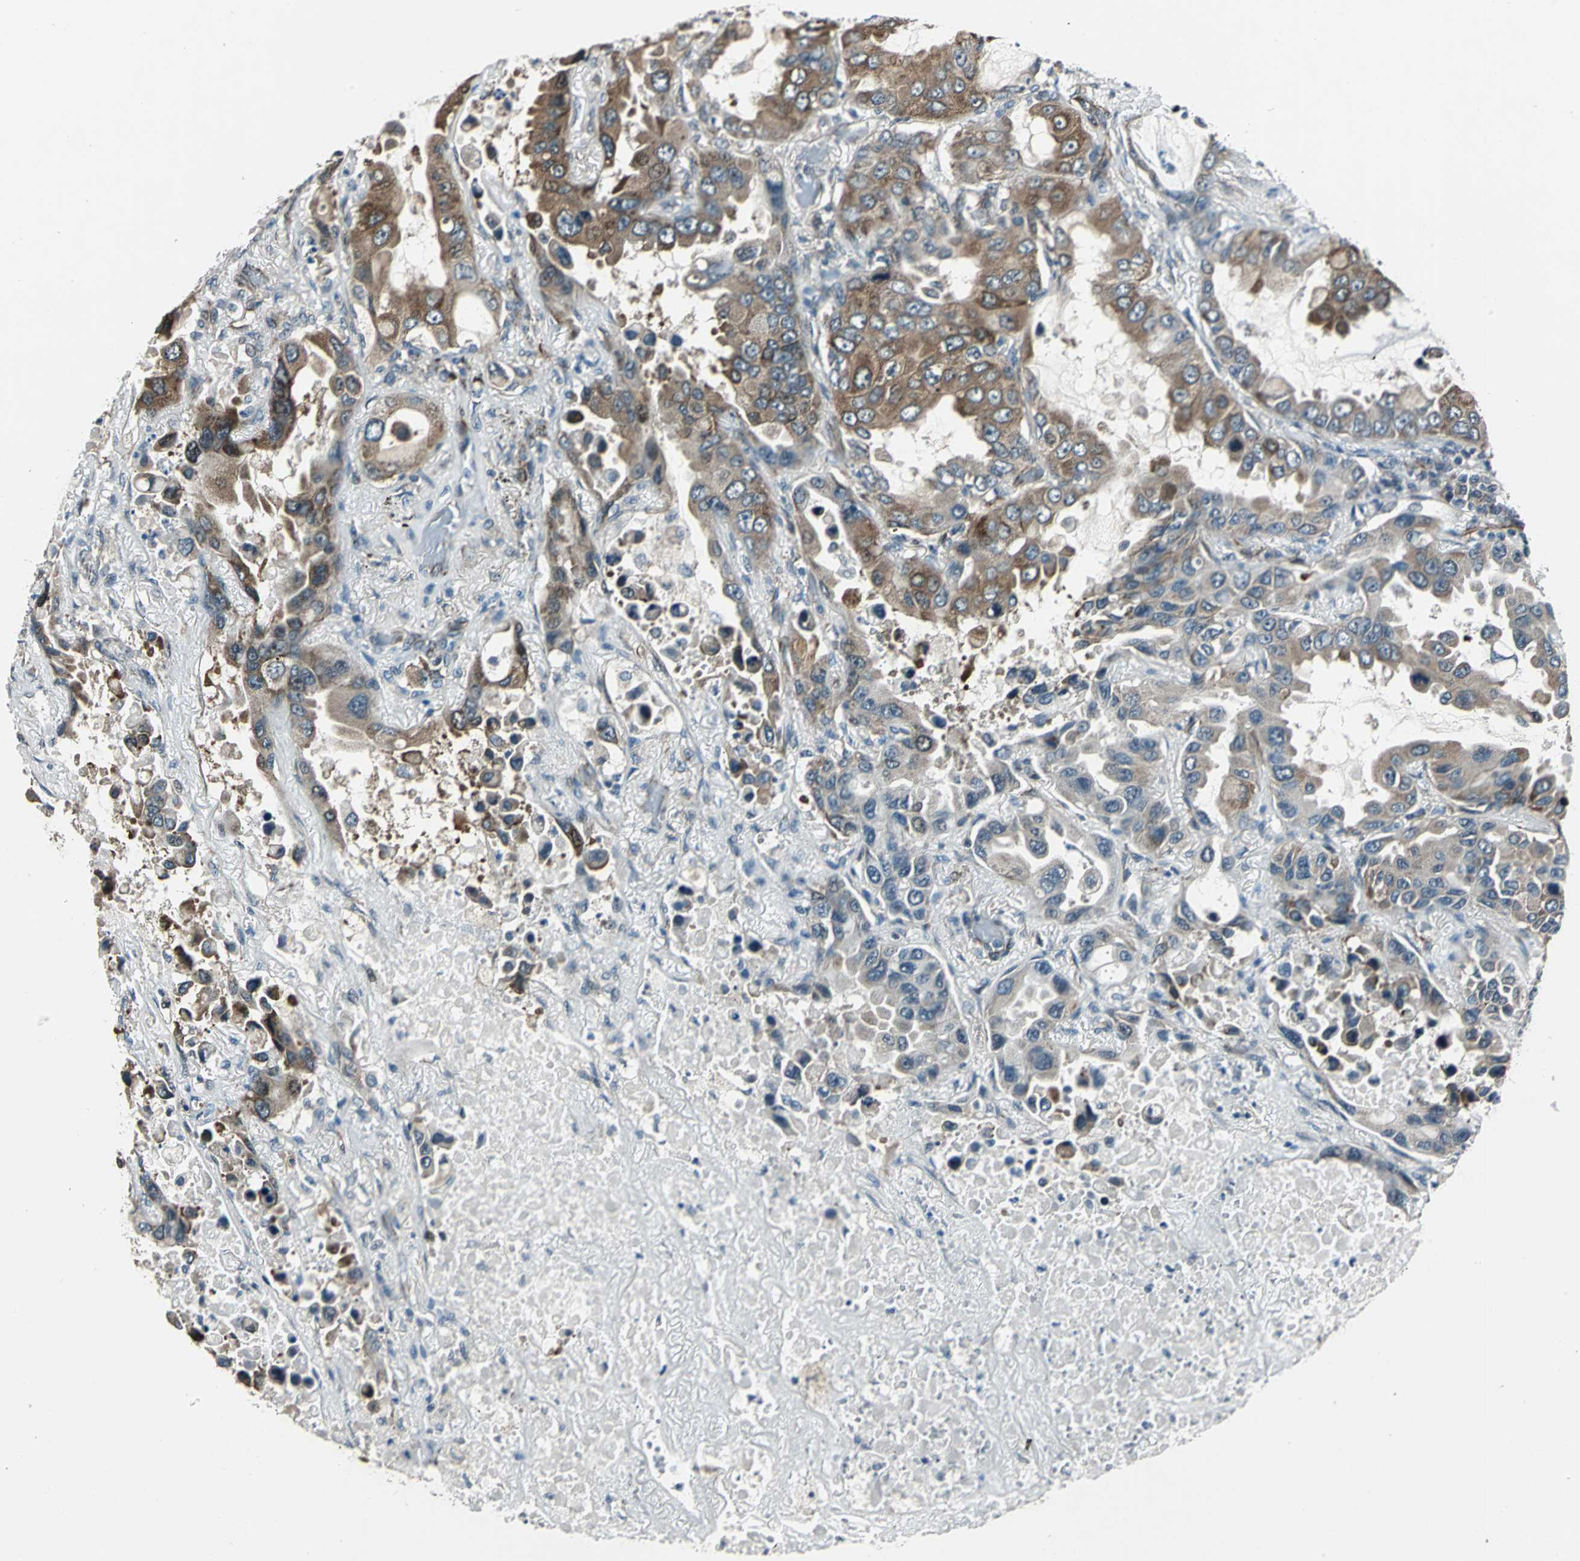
{"staining": {"intensity": "strong", "quantity": "25%-75%", "location": "cytoplasmic/membranous"}, "tissue": "lung cancer", "cell_type": "Tumor cells", "image_type": "cancer", "snomed": [{"axis": "morphology", "description": "Adenocarcinoma, NOS"}, {"axis": "topography", "description": "Lung"}], "caption": "This is a photomicrograph of immunohistochemistry staining of lung cancer (adenocarcinoma), which shows strong positivity in the cytoplasmic/membranous of tumor cells.", "gene": "EXD2", "patient": {"sex": "male", "age": 64}}